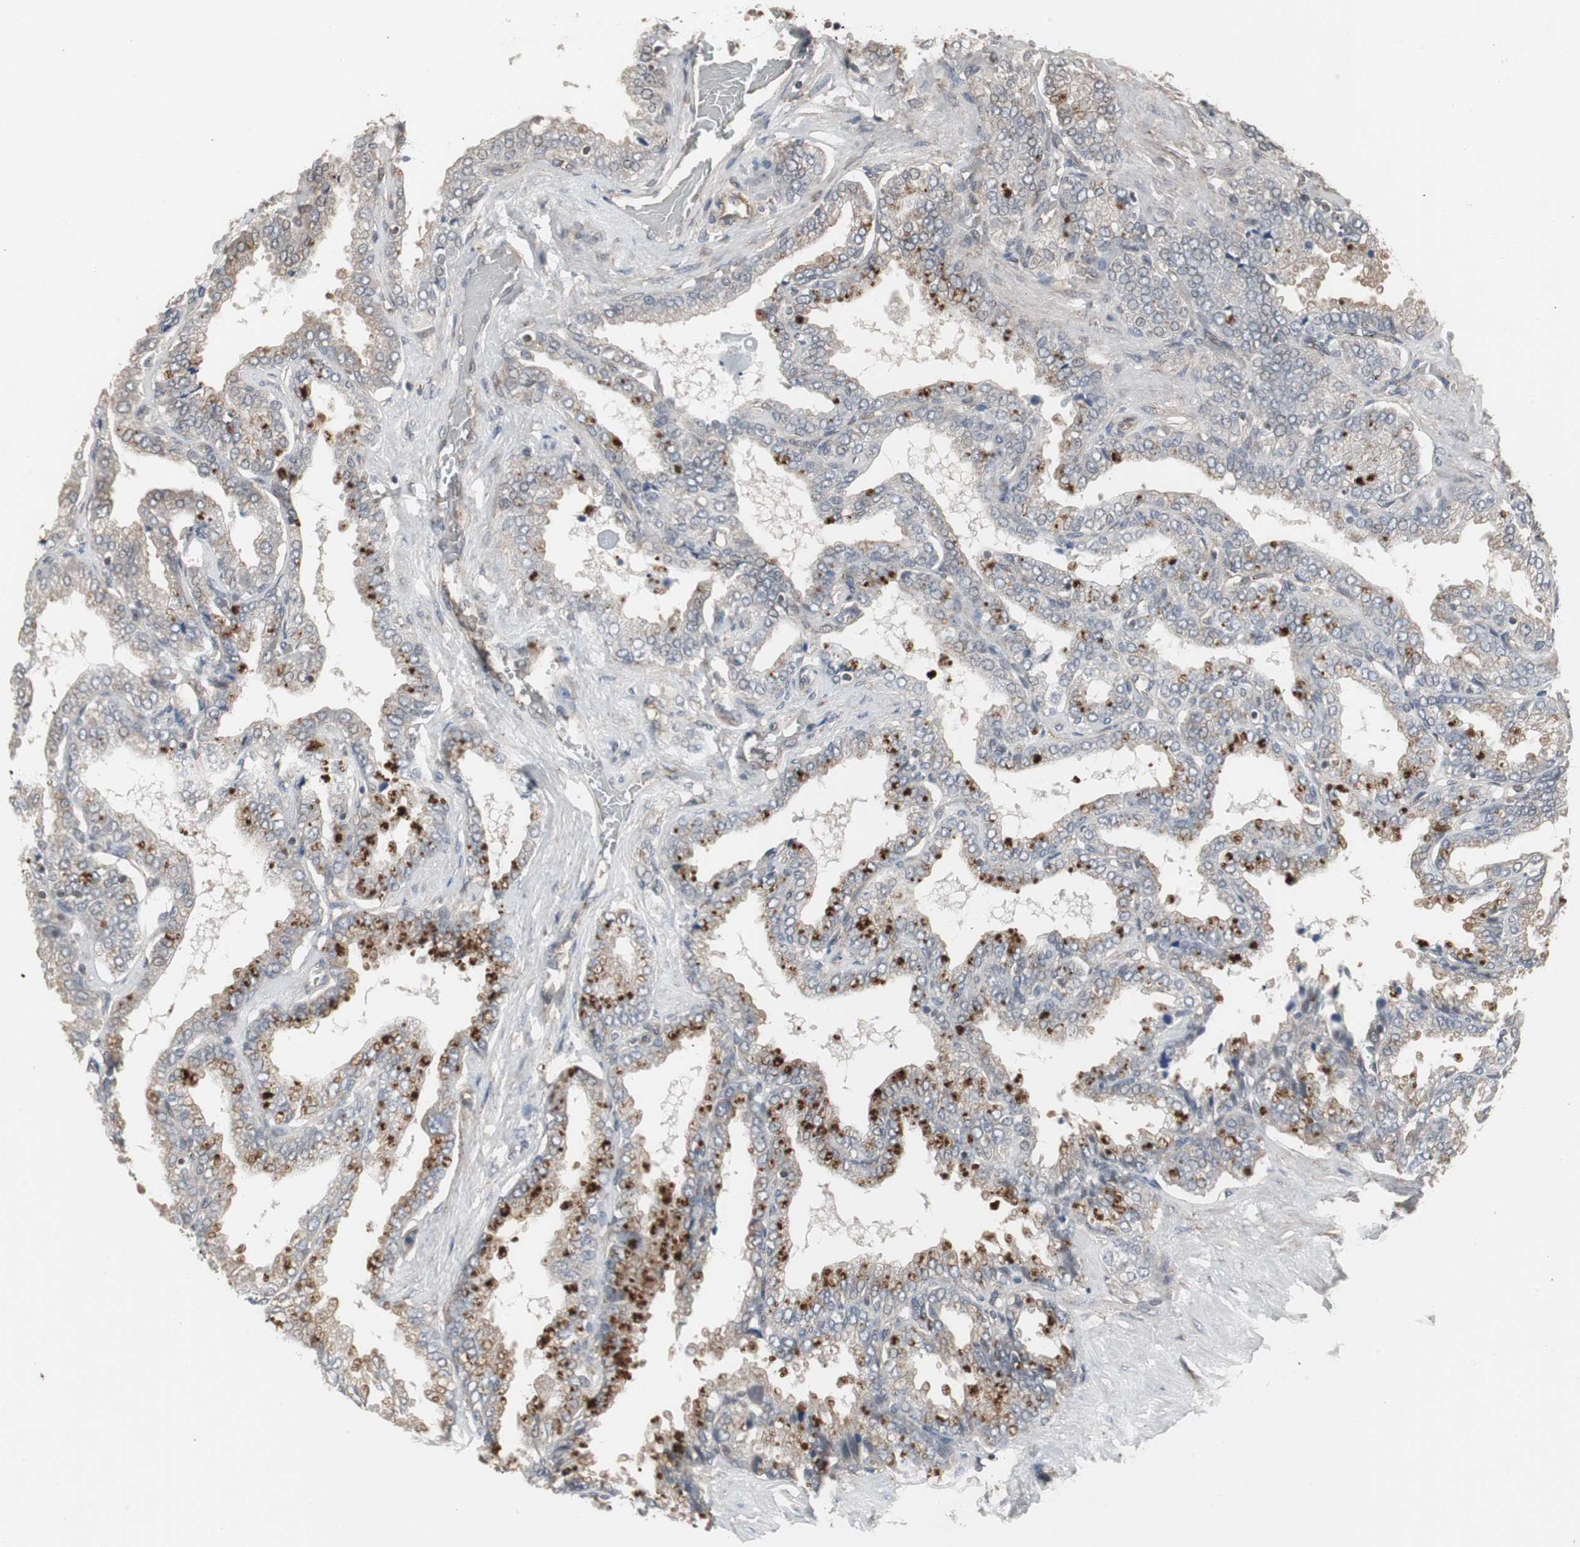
{"staining": {"intensity": "moderate", "quantity": ">75%", "location": "cytoplasmic/membranous"}, "tissue": "seminal vesicle", "cell_type": "Glandular cells", "image_type": "normal", "snomed": [{"axis": "morphology", "description": "Normal tissue, NOS"}, {"axis": "topography", "description": "Seminal veicle"}], "caption": "Moderate cytoplasmic/membranous protein positivity is seen in approximately >75% of glandular cells in seminal vesicle. Immunohistochemistry (ihc) stains the protein in brown and the nuclei are stained blue.", "gene": "ATP2B2", "patient": {"sex": "male", "age": 46}}